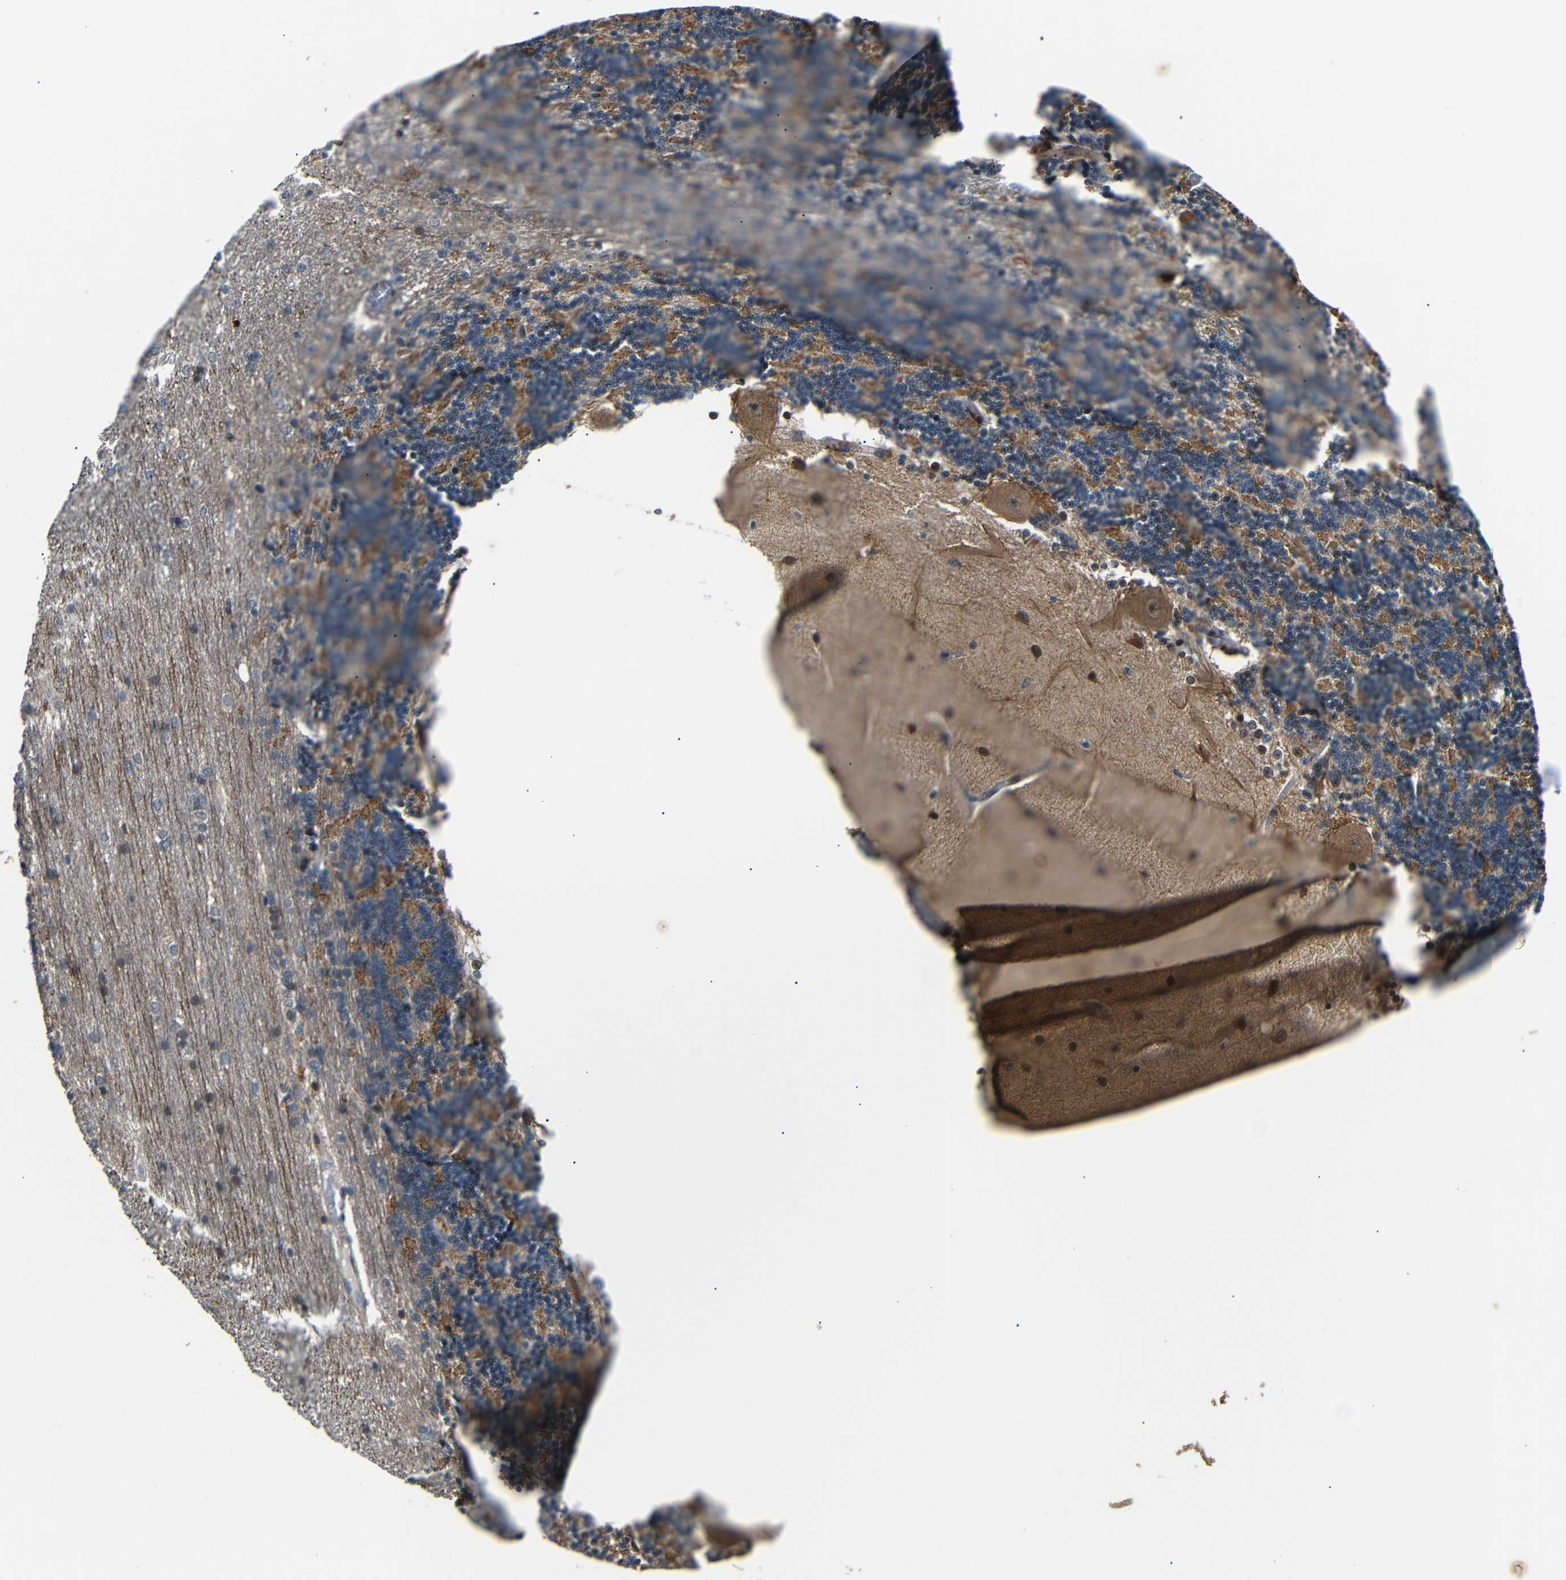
{"staining": {"intensity": "moderate", "quantity": "25%-75%", "location": "cytoplasmic/membranous"}, "tissue": "cerebellum", "cell_type": "Cells in granular layer", "image_type": "normal", "snomed": [{"axis": "morphology", "description": "Normal tissue, NOS"}, {"axis": "topography", "description": "Cerebellum"}], "caption": "Cerebellum stained with DAB (3,3'-diaminobenzidine) immunohistochemistry demonstrates medium levels of moderate cytoplasmic/membranous positivity in approximately 25%-75% of cells in granular layer. Nuclei are stained in blue.", "gene": "SYDE1", "patient": {"sex": "female", "age": 54}}